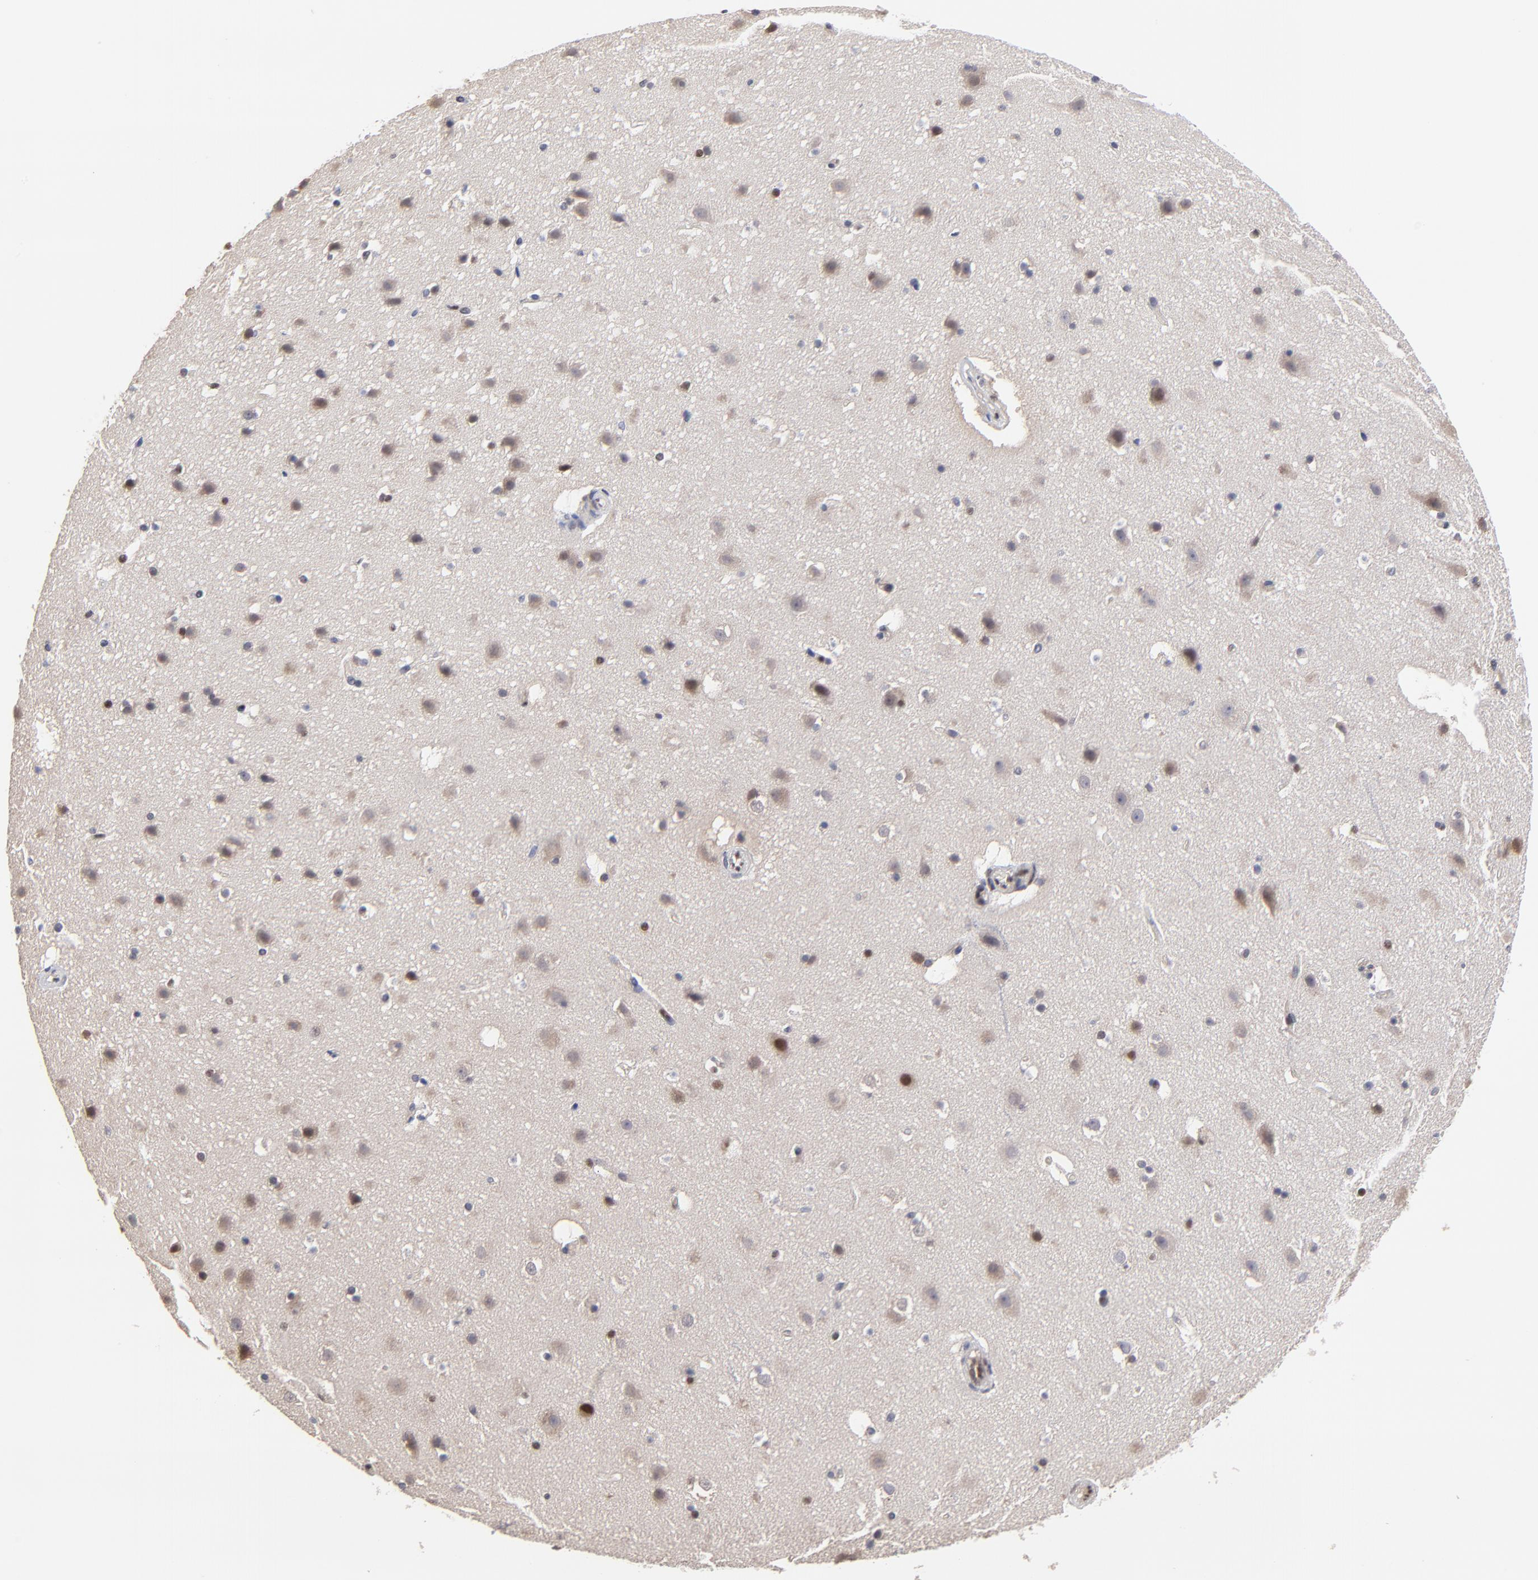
{"staining": {"intensity": "weak", "quantity": "25%-75%", "location": "nuclear"}, "tissue": "cerebral cortex", "cell_type": "Endothelial cells", "image_type": "normal", "snomed": [{"axis": "morphology", "description": "Normal tissue, NOS"}, {"axis": "topography", "description": "Cerebral cortex"}], "caption": "Immunohistochemistry photomicrograph of benign cerebral cortex stained for a protein (brown), which reveals low levels of weak nuclear expression in about 25%-75% of endothelial cells.", "gene": "DSN1", "patient": {"sex": "male", "age": 45}}